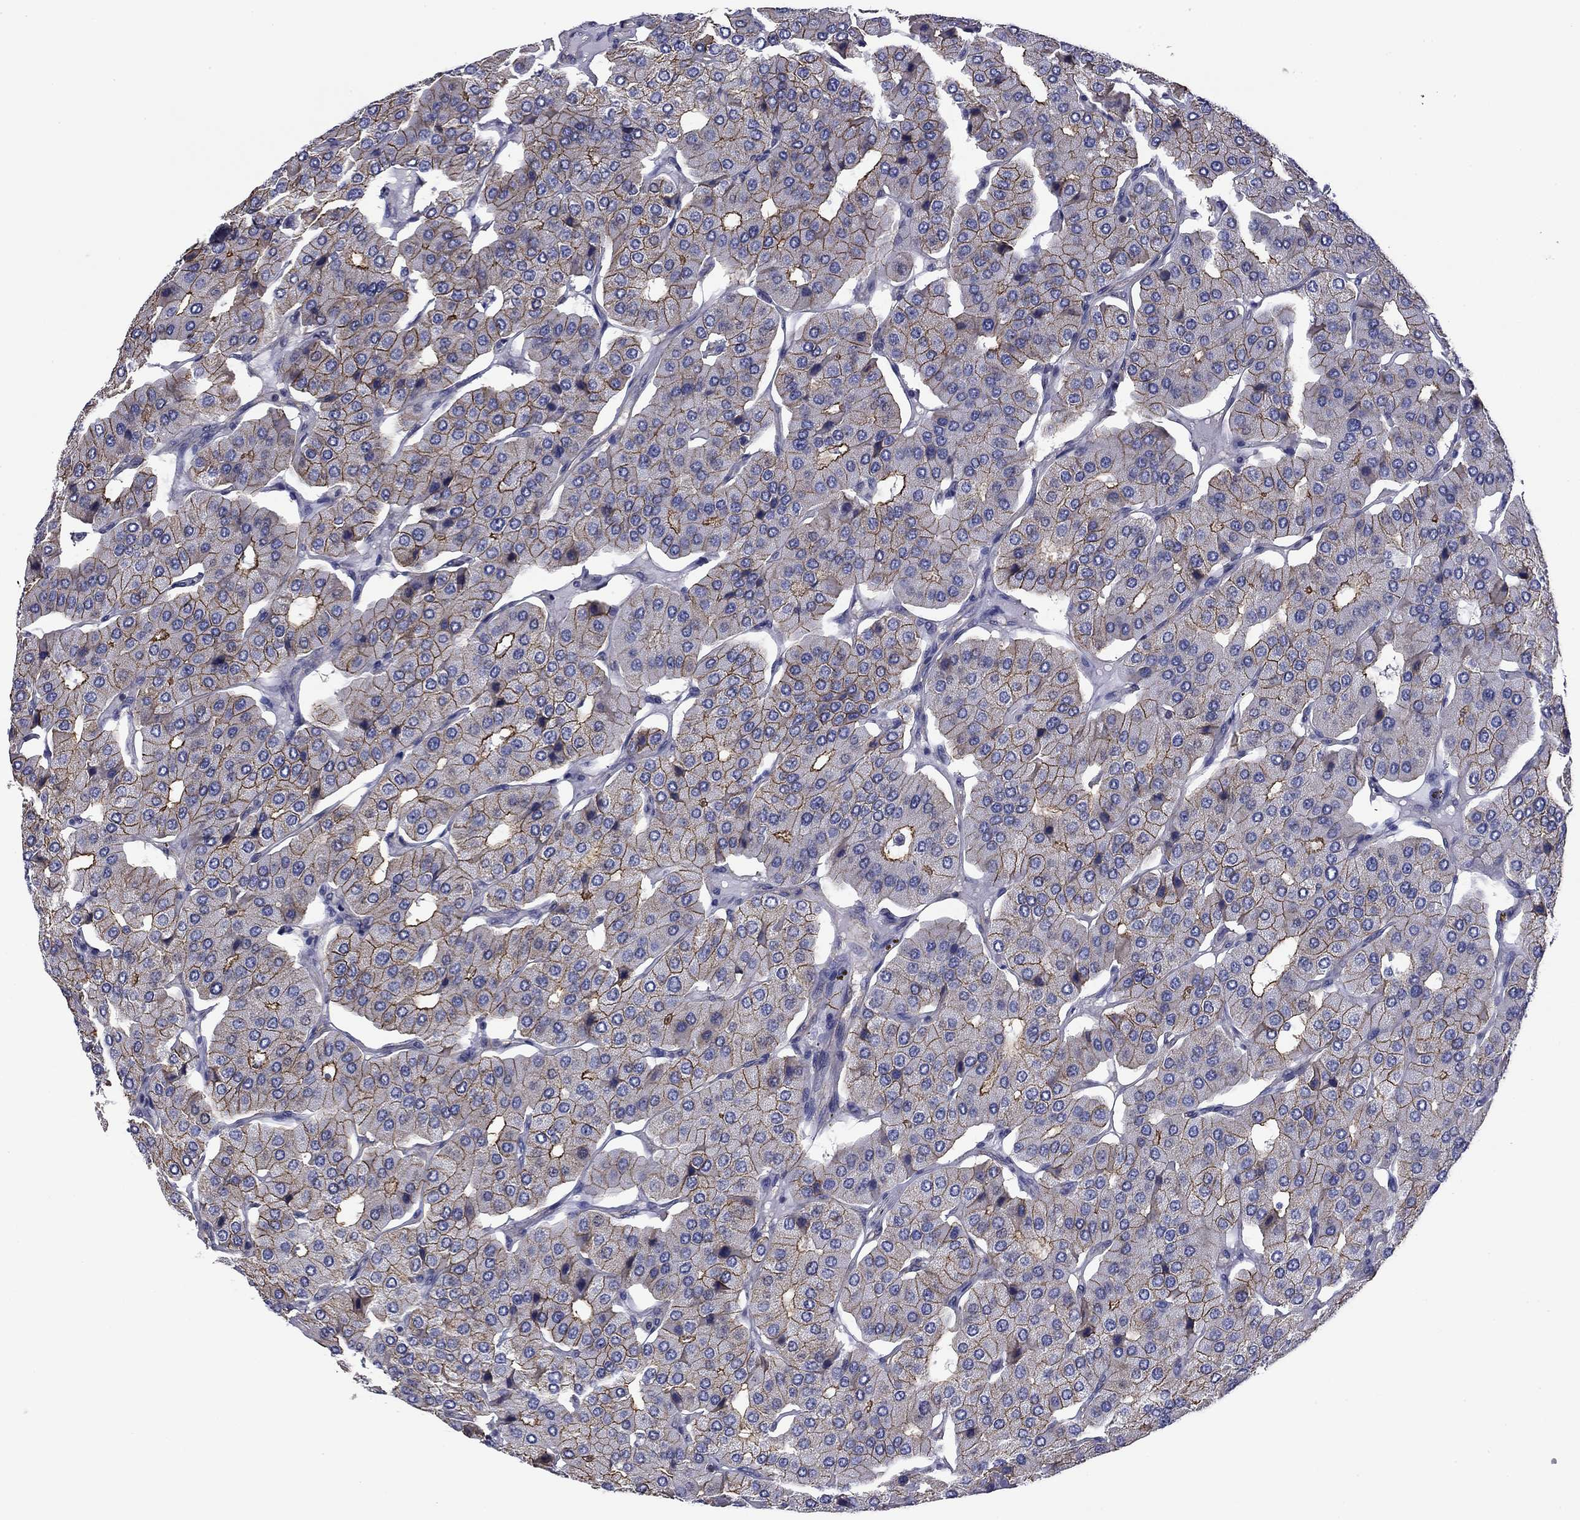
{"staining": {"intensity": "strong", "quantity": ">75%", "location": "cytoplasmic/membranous"}, "tissue": "parathyroid gland", "cell_type": "Glandular cells", "image_type": "normal", "snomed": [{"axis": "morphology", "description": "Normal tissue, NOS"}, {"axis": "morphology", "description": "Adenoma, NOS"}, {"axis": "topography", "description": "Parathyroid gland"}], "caption": "High-power microscopy captured an IHC histopathology image of benign parathyroid gland, revealing strong cytoplasmic/membranous staining in approximately >75% of glandular cells. (IHC, brightfield microscopy, high magnification).", "gene": "TCHH", "patient": {"sex": "female", "age": 86}}